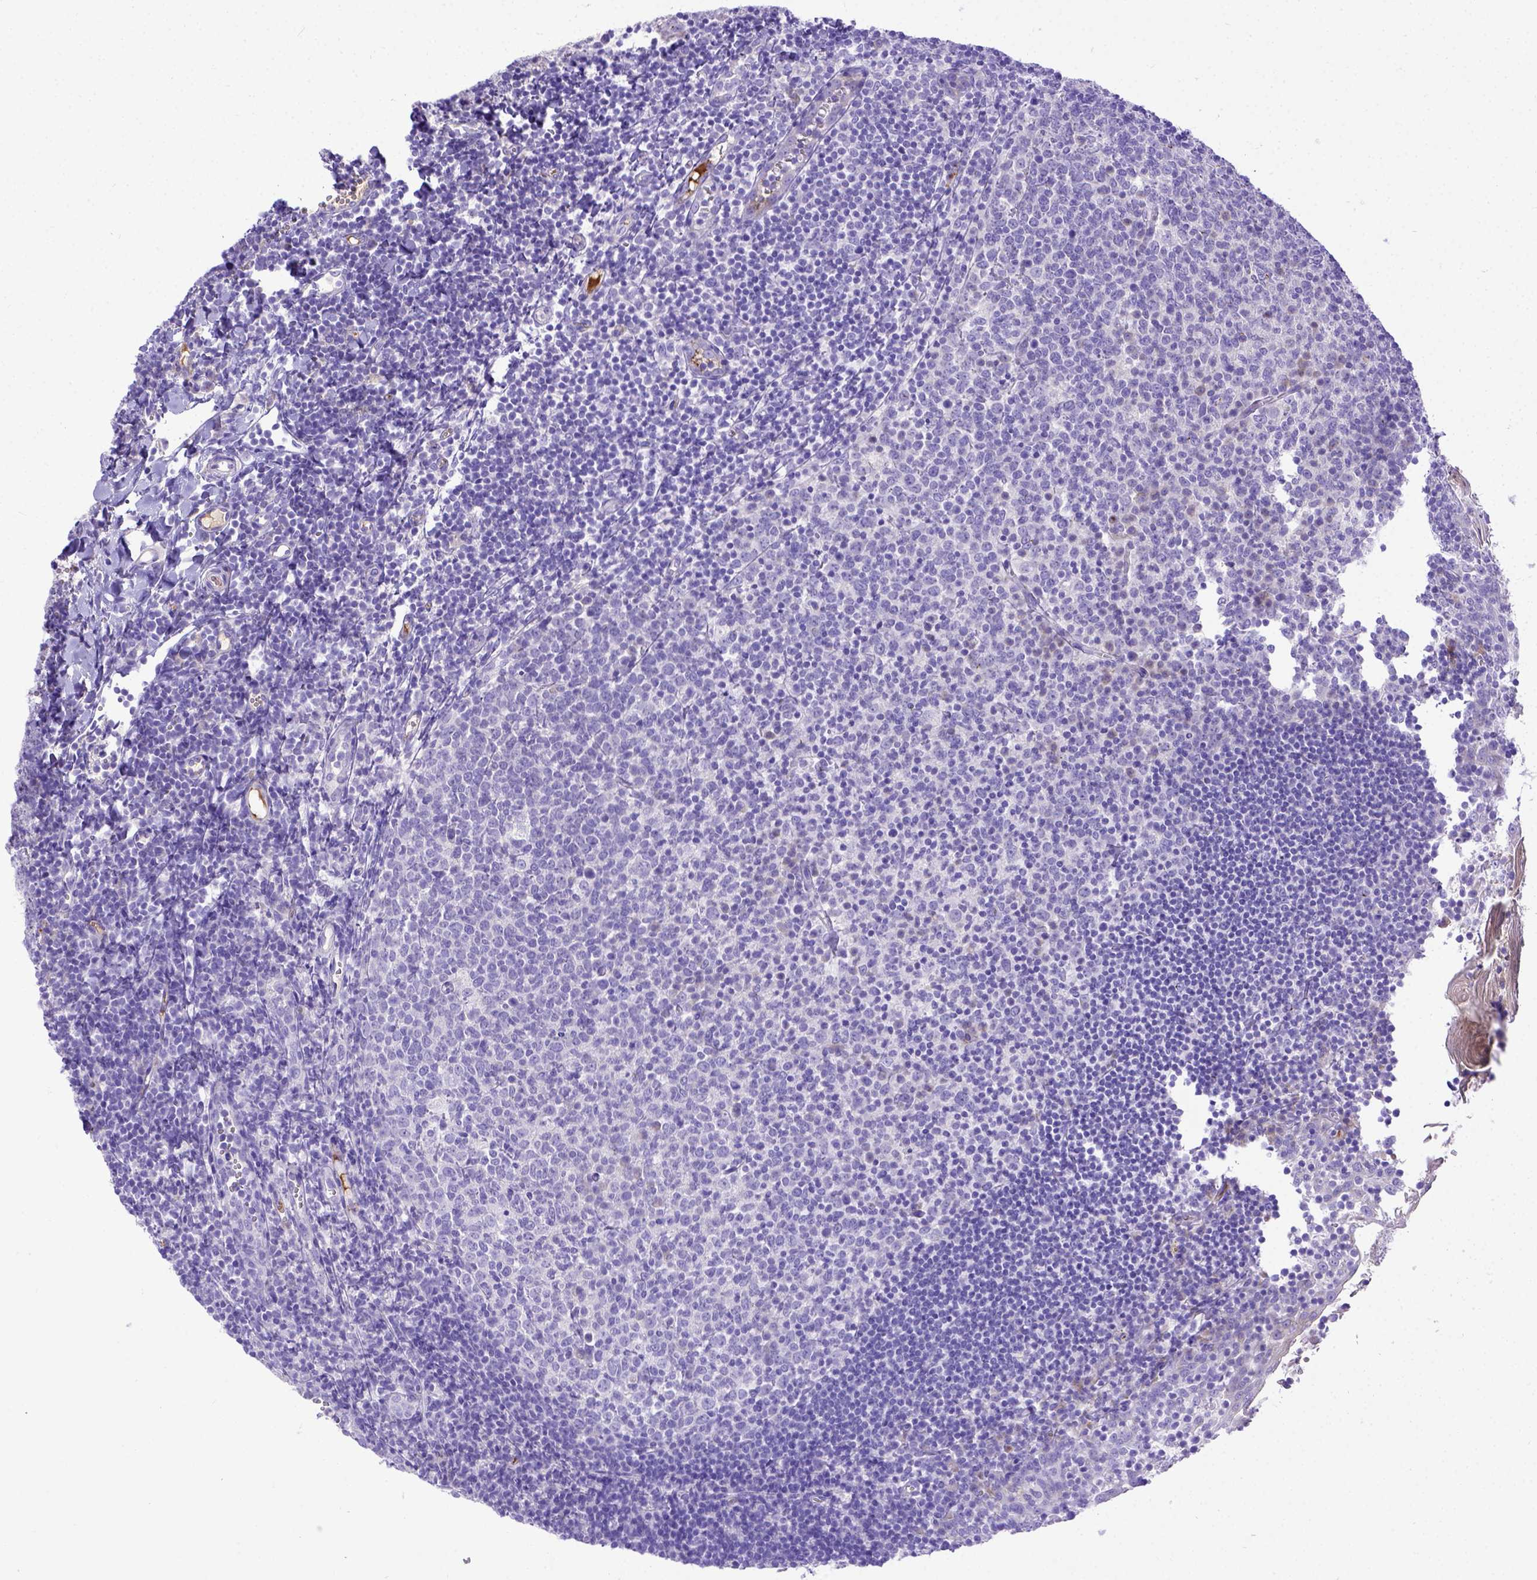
{"staining": {"intensity": "negative", "quantity": "none", "location": "none"}, "tissue": "lymph node", "cell_type": "Germinal center cells", "image_type": "normal", "snomed": [{"axis": "morphology", "description": "Normal tissue, NOS"}, {"axis": "topography", "description": "Lymph node"}], "caption": "This is an immunohistochemistry (IHC) histopathology image of benign lymph node. There is no expression in germinal center cells.", "gene": "CFAP300", "patient": {"sex": "female", "age": 21}}